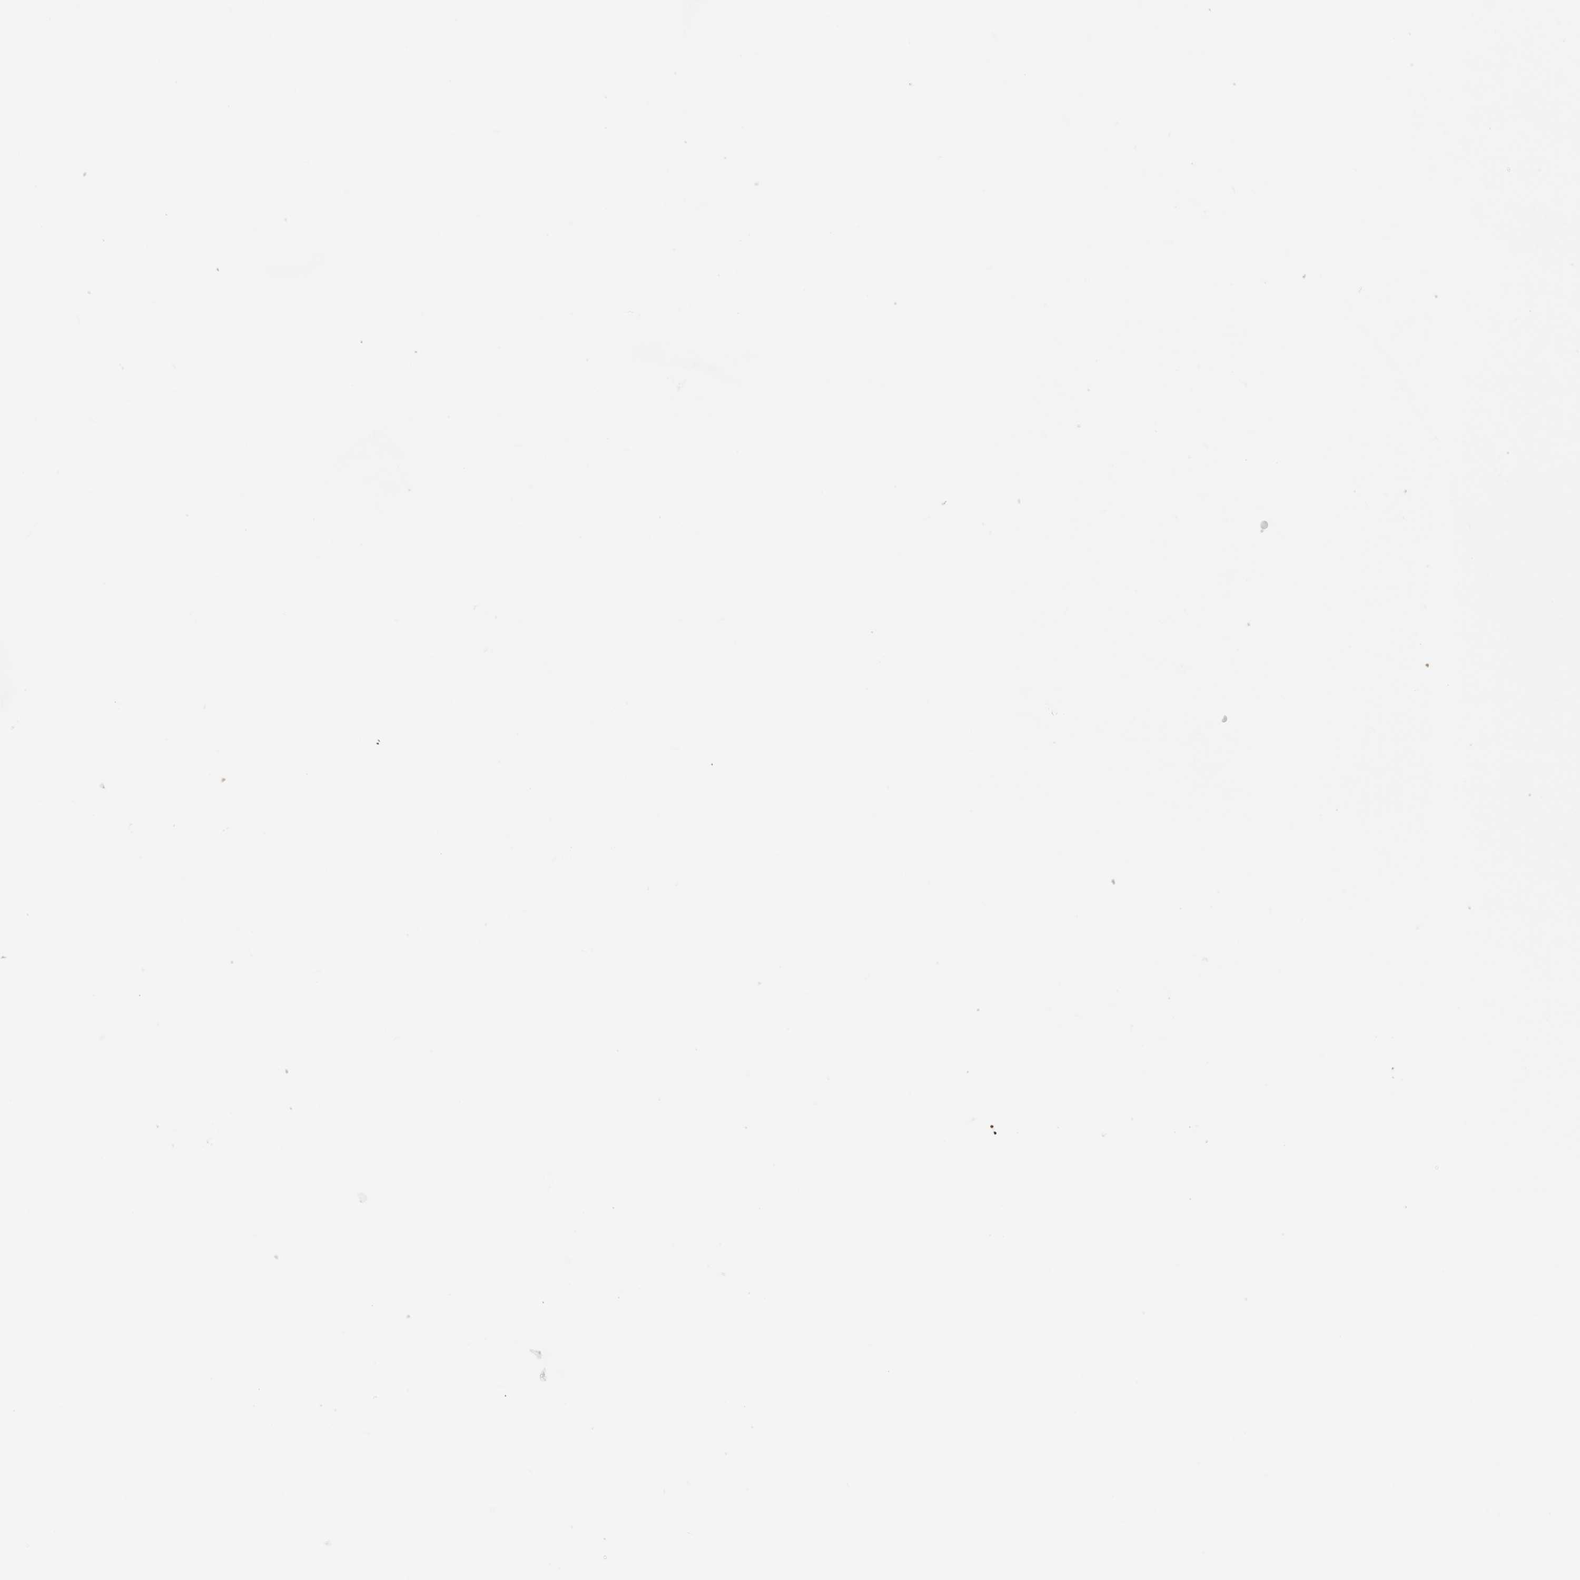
{"staining": {"intensity": "moderate", "quantity": ">75%", "location": "cytoplasmic/membranous"}, "tissue": "thyroid gland", "cell_type": "Glandular cells", "image_type": "normal", "snomed": [{"axis": "morphology", "description": "Normal tissue, NOS"}, {"axis": "topography", "description": "Thyroid gland"}], "caption": "Protein expression analysis of normal human thyroid gland reveals moderate cytoplasmic/membranous positivity in approximately >75% of glandular cells. (DAB (3,3'-diaminobenzidine) IHC with brightfield microscopy, high magnification).", "gene": "AMPD1", "patient": {"sex": "female", "age": 22}}